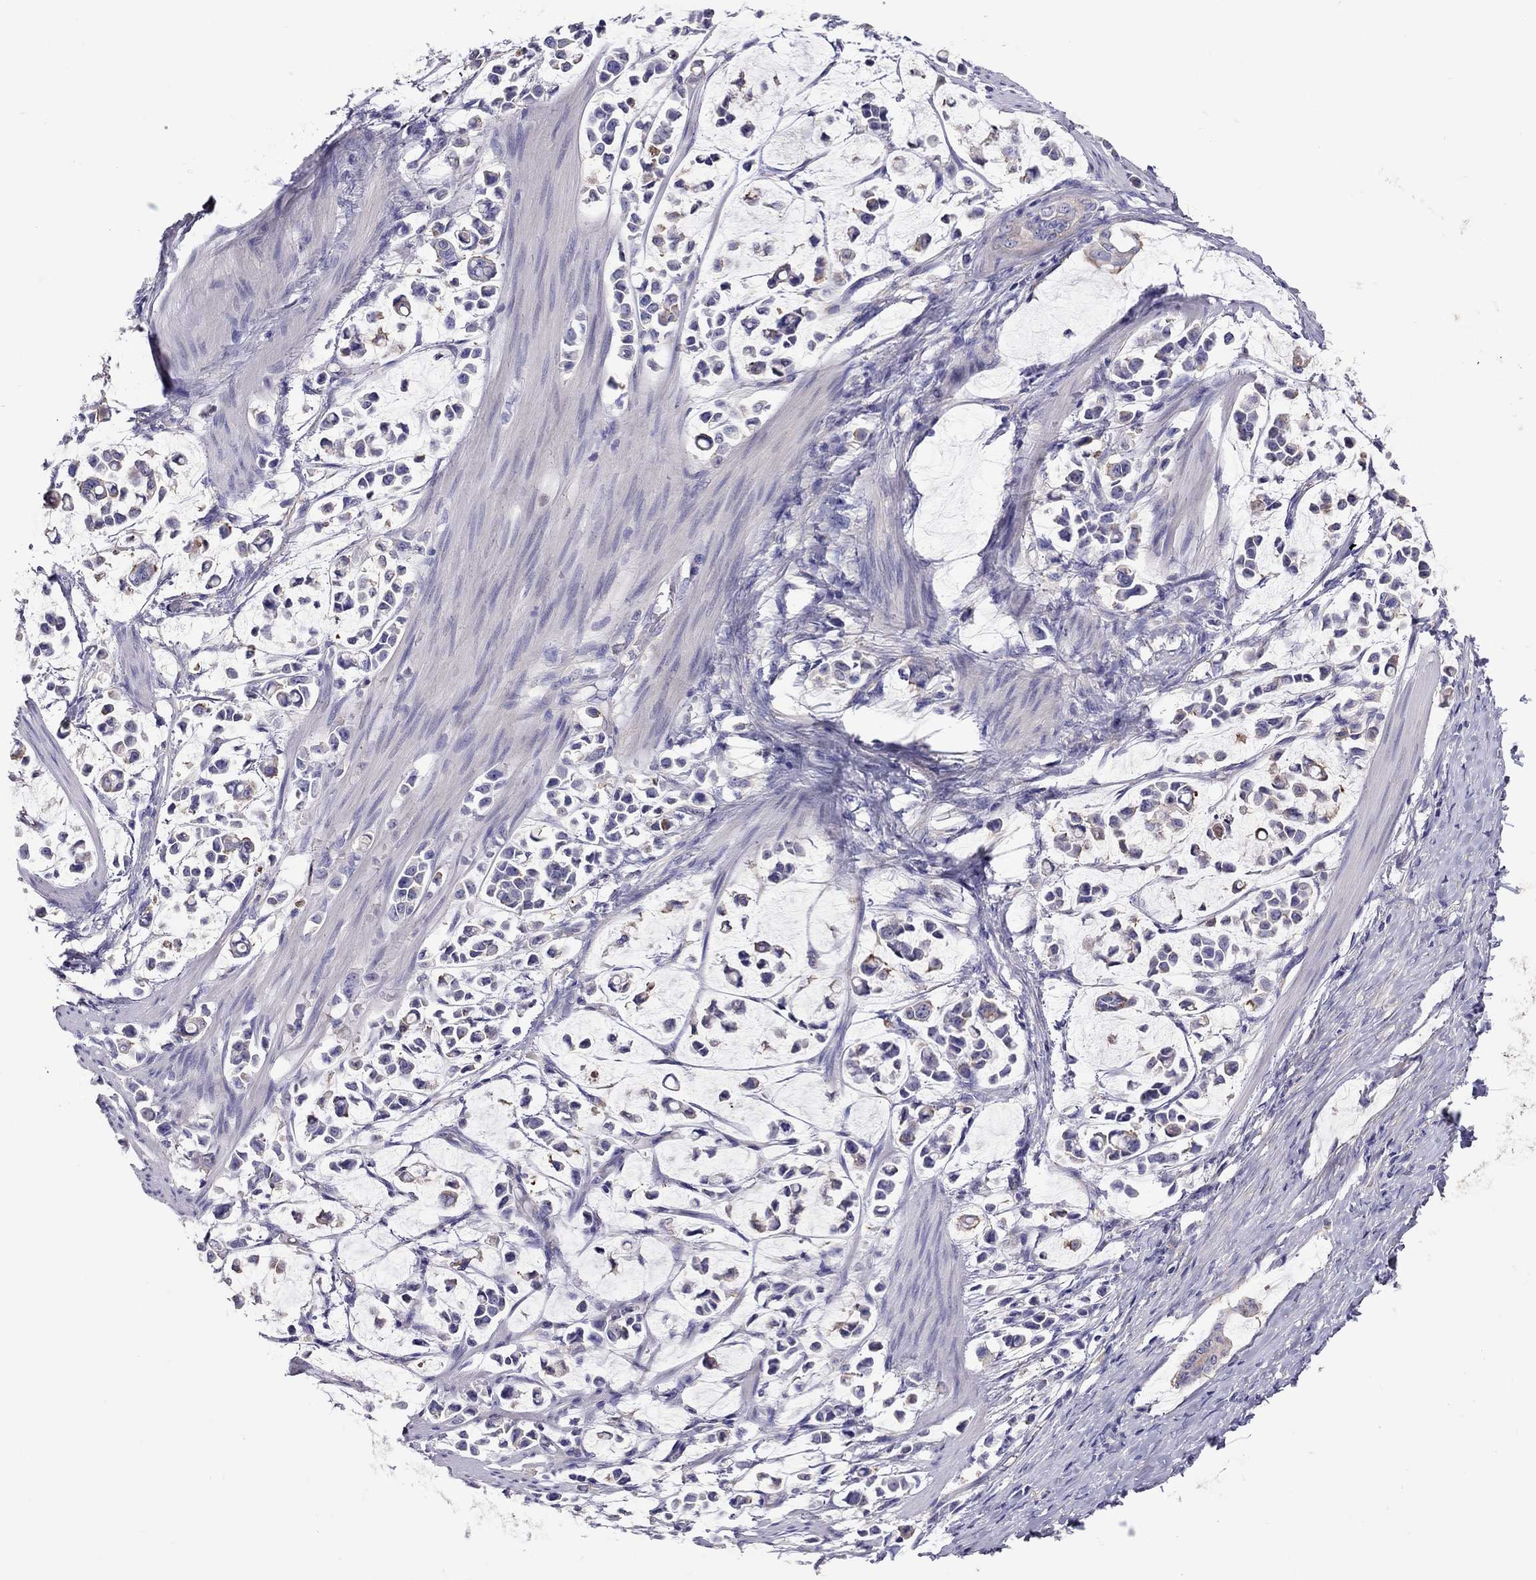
{"staining": {"intensity": "negative", "quantity": "none", "location": "none"}, "tissue": "stomach cancer", "cell_type": "Tumor cells", "image_type": "cancer", "snomed": [{"axis": "morphology", "description": "Adenocarcinoma, NOS"}, {"axis": "topography", "description": "Stomach"}], "caption": "There is no significant staining in tumor cells of stomach cancer.", "gene": "ALOX15B", "patient": {"sex": "male", "age": 82}}